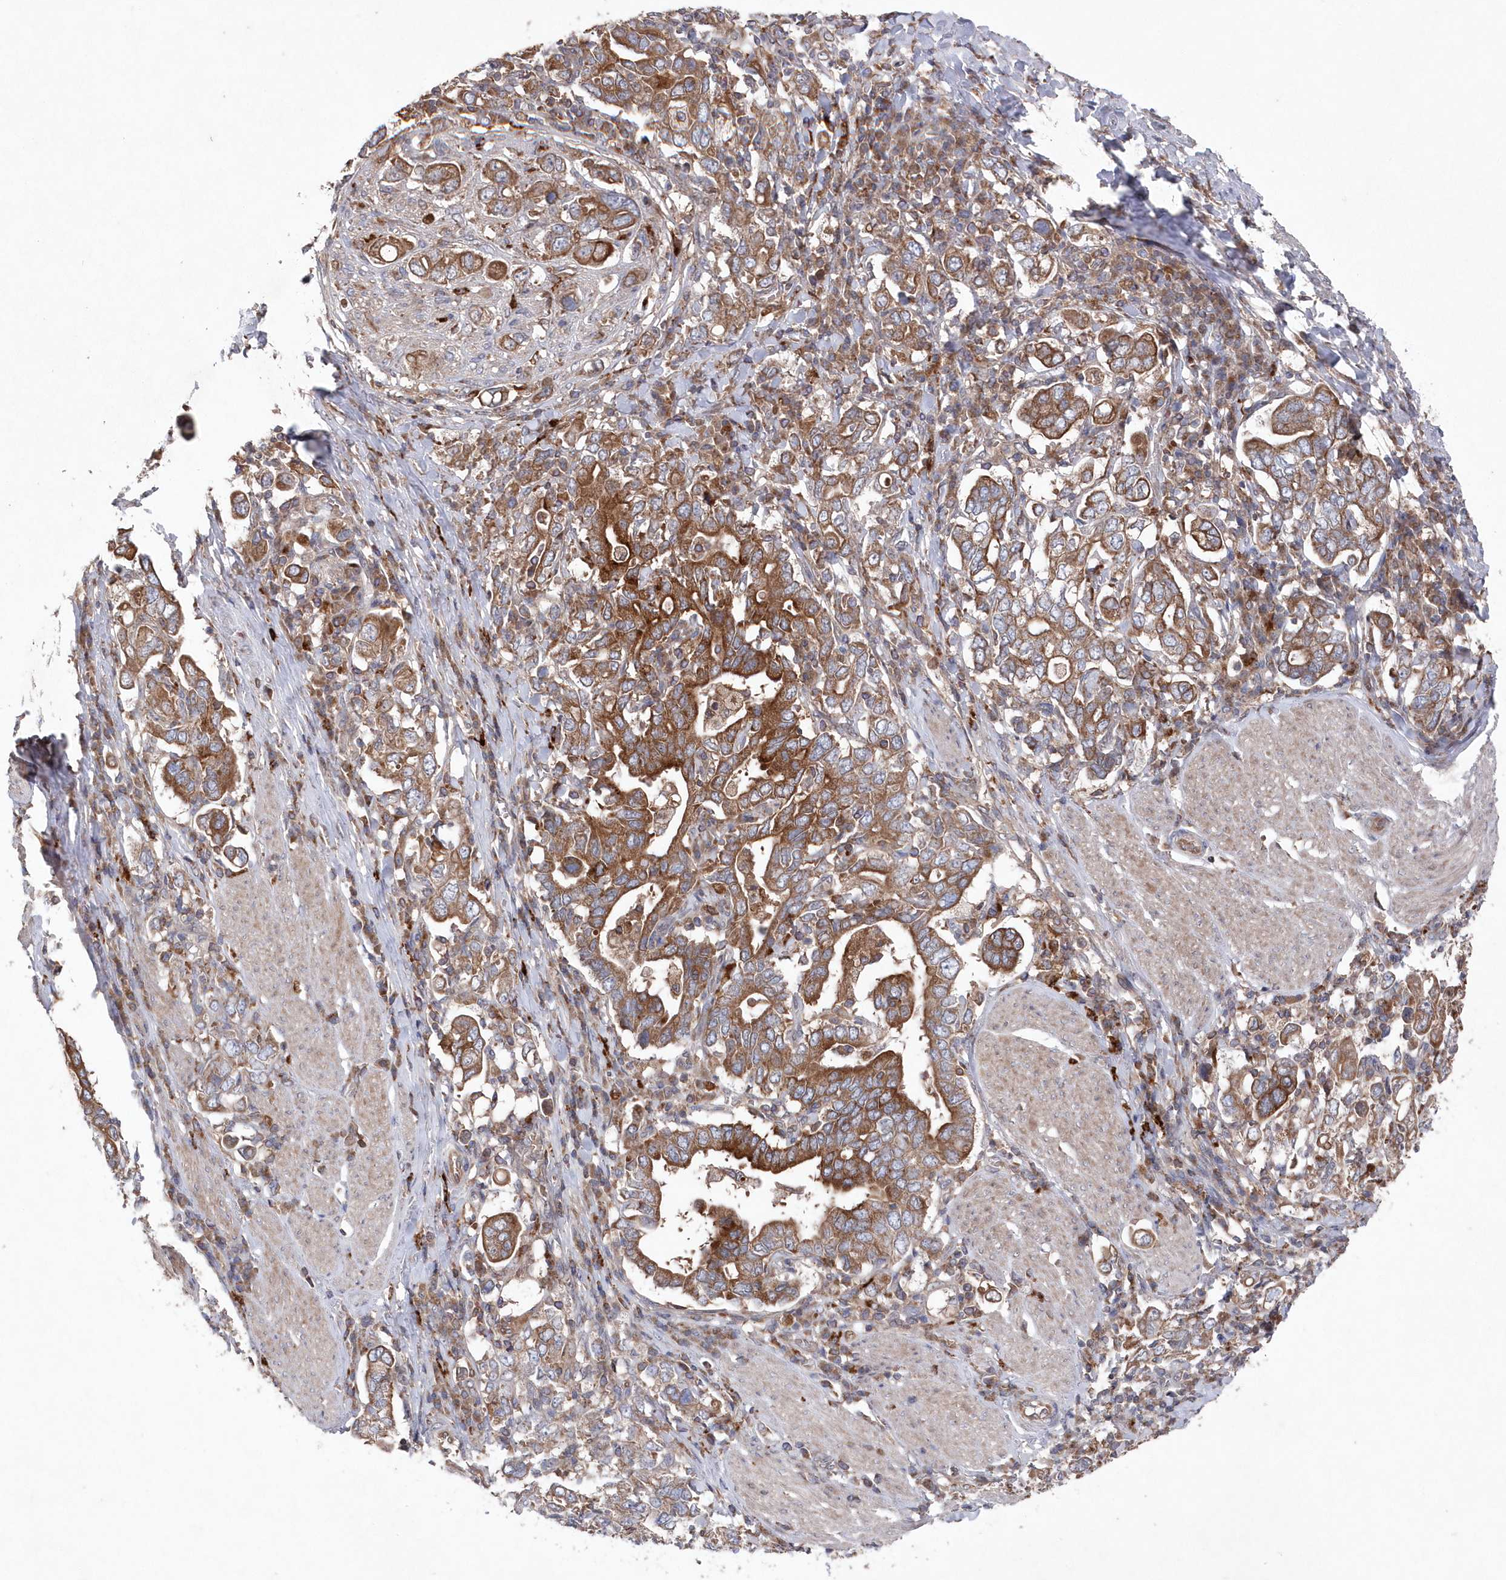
{"staining": {"intensity": "moderate", "quantity": ">75%", "location": "cytoplasmic/membranous"}, "tissue": "stomach cancer", "cell_type": "Tumor cells", "image_type": "cancer", "snomed": [{"axis": "morphology", "description": "Adenocarcinoma, NOS"}, {"axis": "topography", "description": "Stomach, upper"}], "caption": "Immunohistochemical staining of adenocarcinoma (stomach) demonstrates medium levels of moderate cytoplasmic/membranous positivity in about >75% of tumor cells.", "gene": "ASNSD1", "patient": {"sex": "male", "age": 62}}